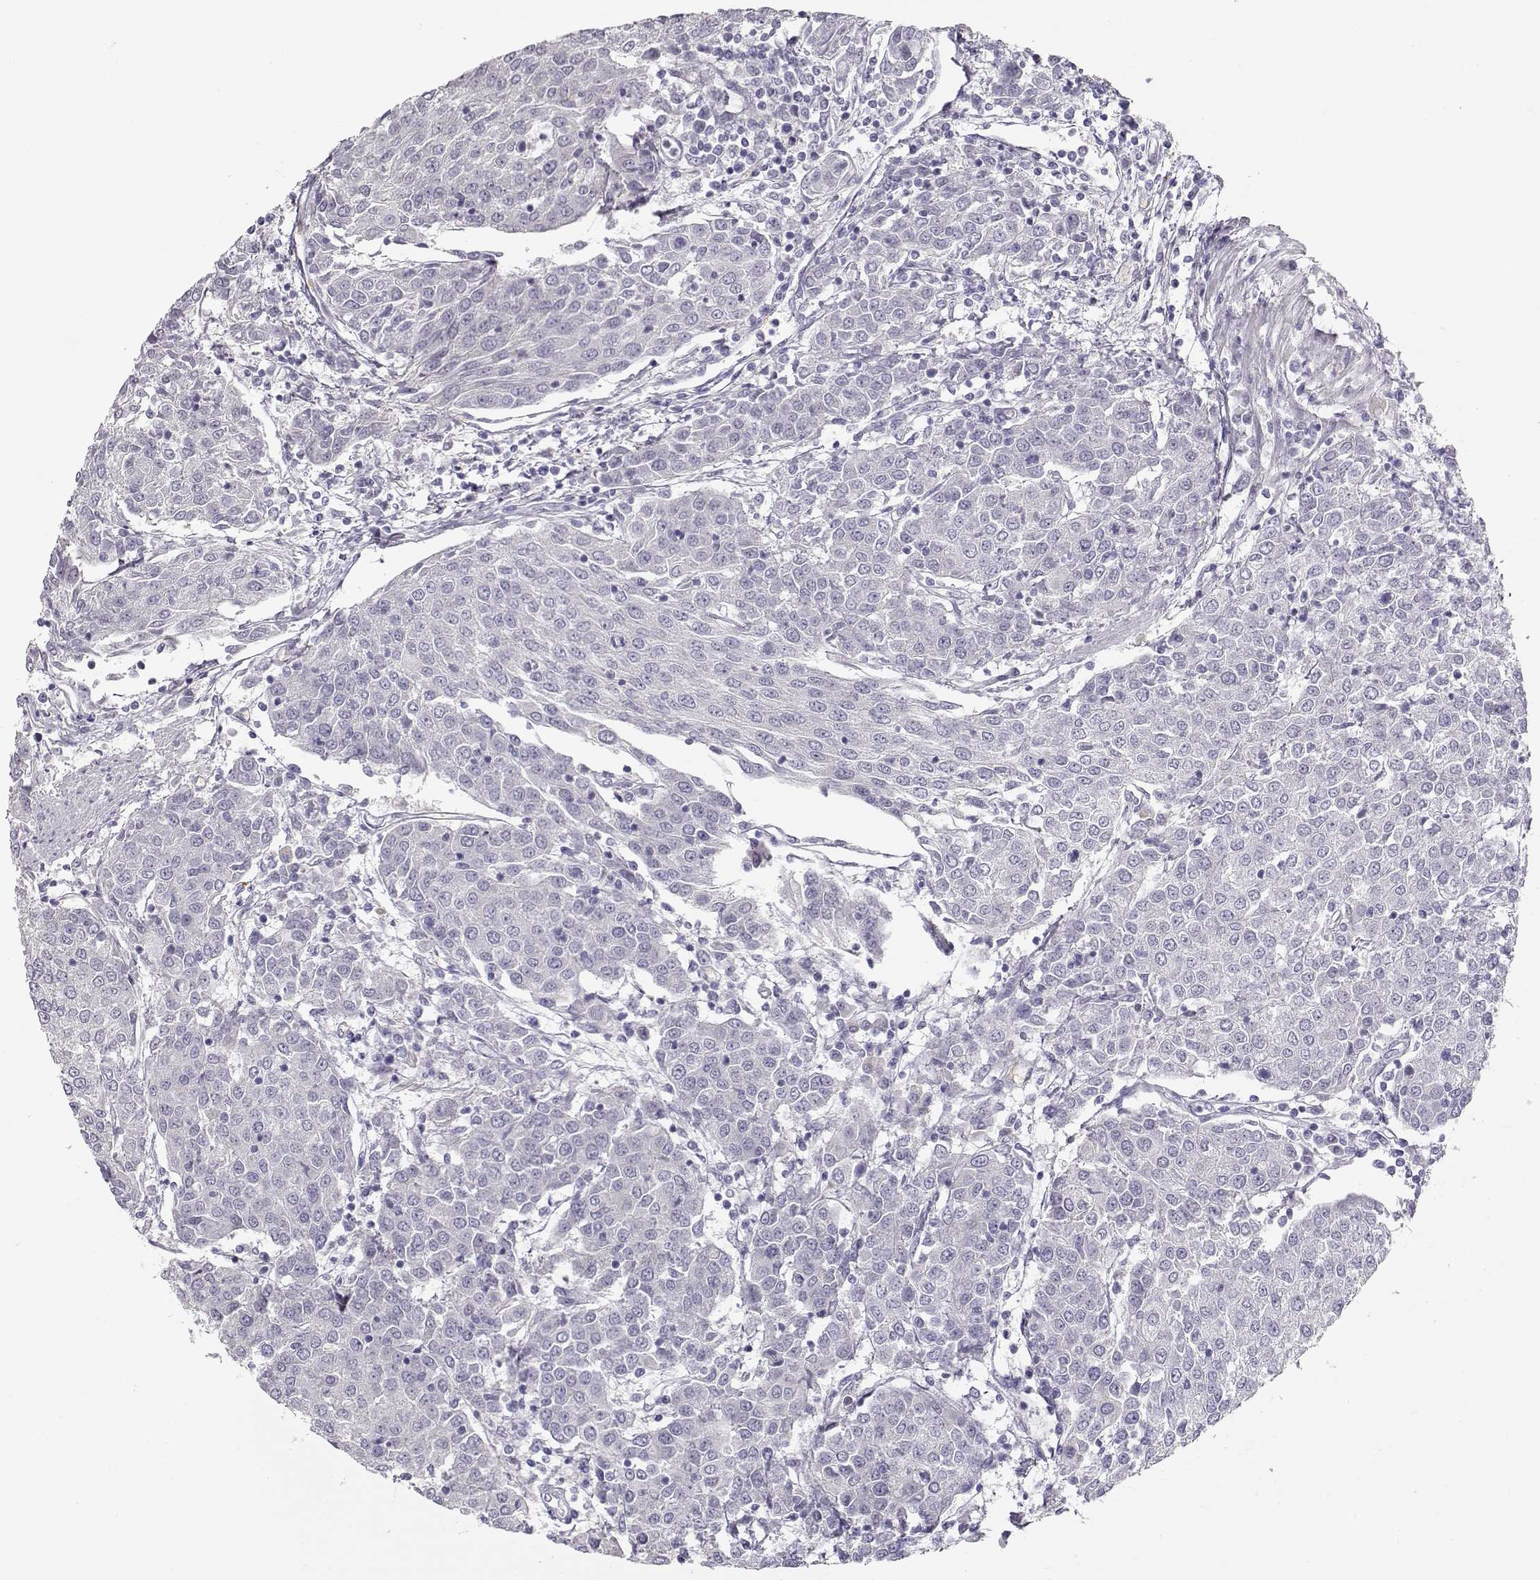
{"staining": {"intensity": "negative", "quantity": "none", "location": "none"}, "tissue": "urothelial cancer", "cell_type": "Tumor cells", "image_type": "cancer", "snomed": [{"axis": "morphology", "description": "Urothelial carcinoma, High grade"}, {"axis": "topography", "description": "Urinary bladder"}], "caption": "Human urothelial carcinoma (high-grade) stained for a protein using IHC exhibits no expression in tumor cells.", "gene": "TTC26", "patient": {"sex": "female", "age": 85}}